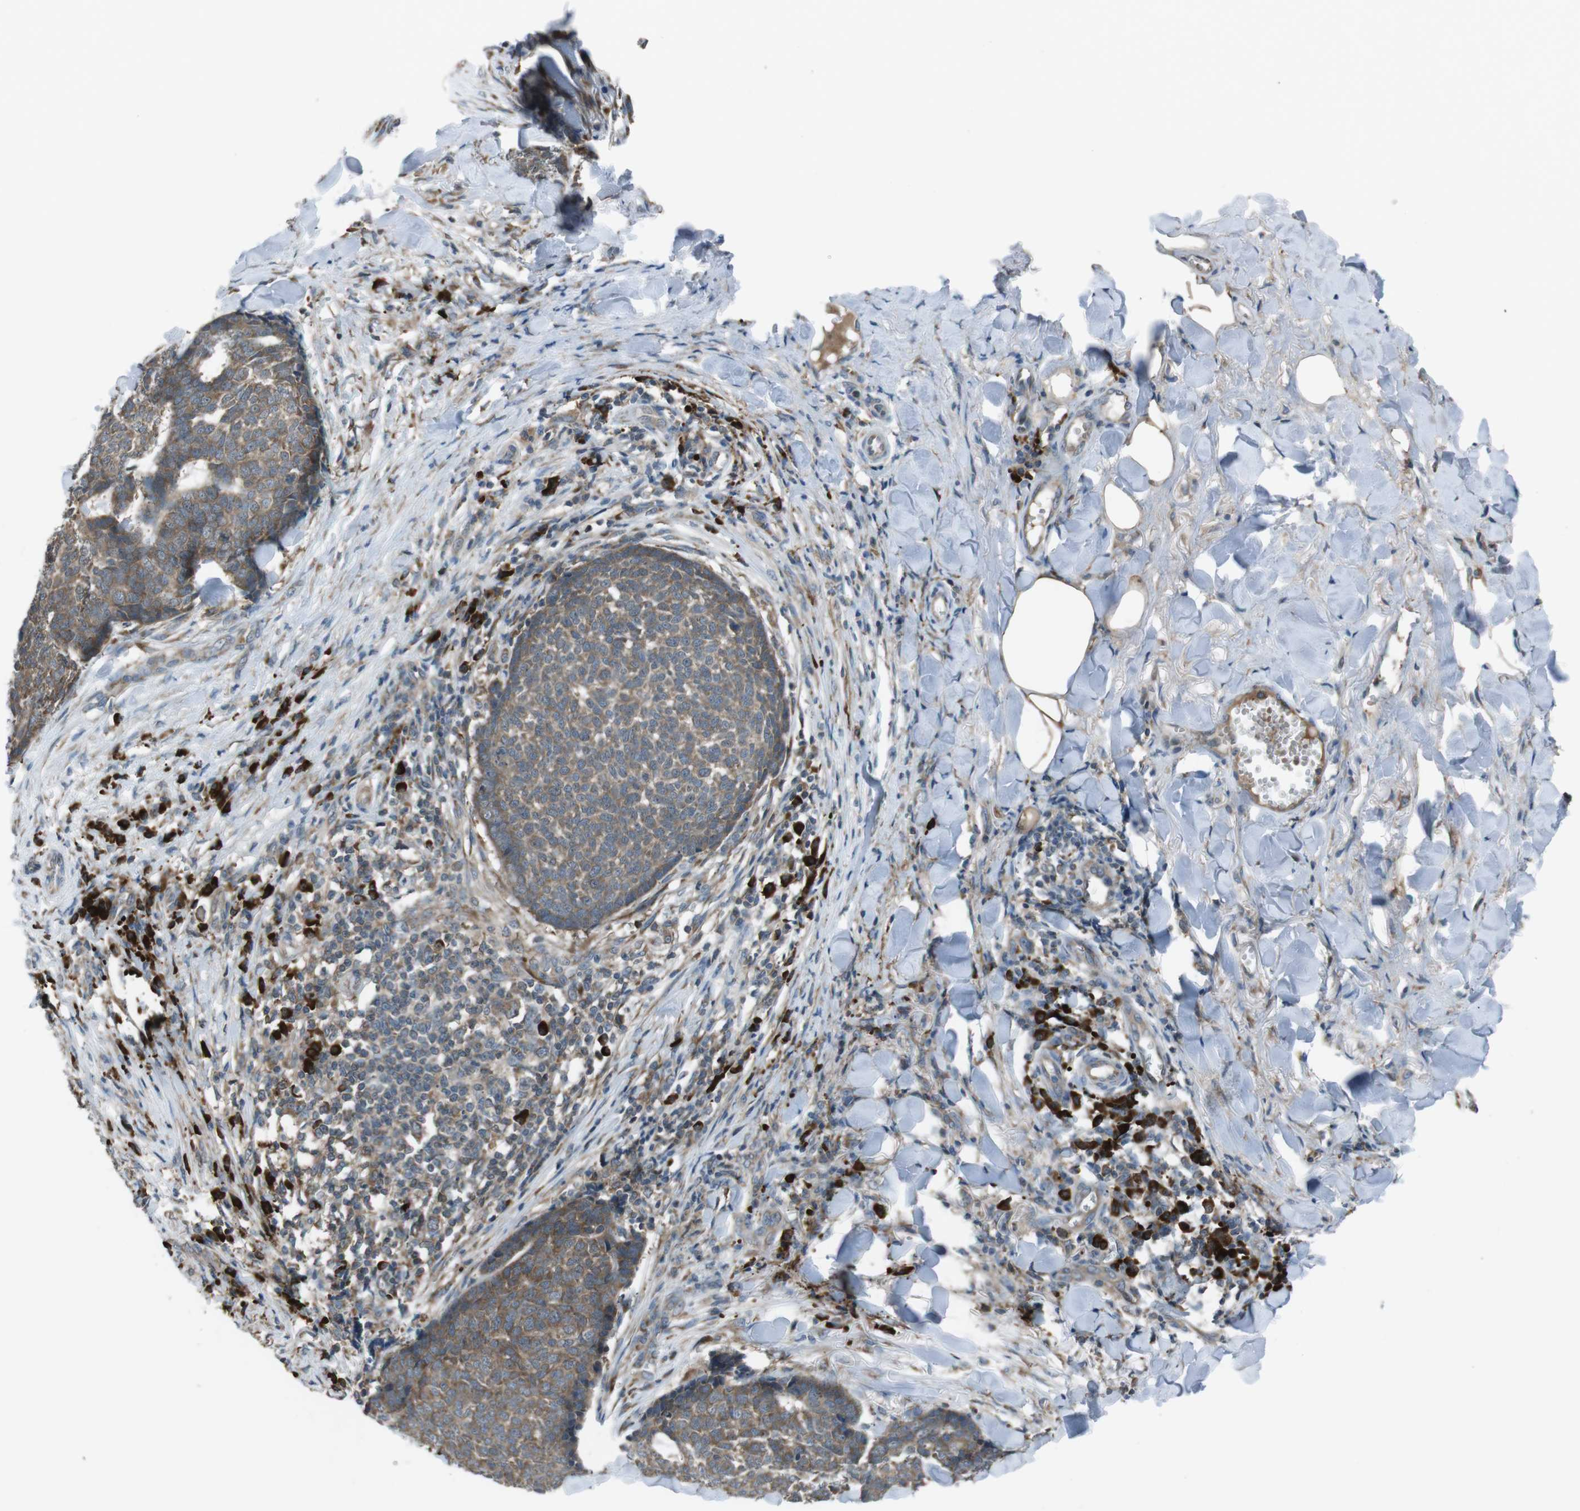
{"staining": {"intensity": "moderate", "quantity": ">75%", "location": "cytoplasmic/membranous"}, "tissue": "skin cancer", "cell_type": "Tumor cells", "image_type": "cancer", "snomed": [{"axis": "morphology", "description": "Basal cell carcinoma"}, {"axis": "topography", "description": "Skin"}], "caption": "Brown immunohistochemical staining in skin basal cell carcinoma shows moderate cytoplasmic/membranous expression in about >75% of tumor cells.", "gene": "SSR3", "patient": {"sex": "male", "age": 84}}